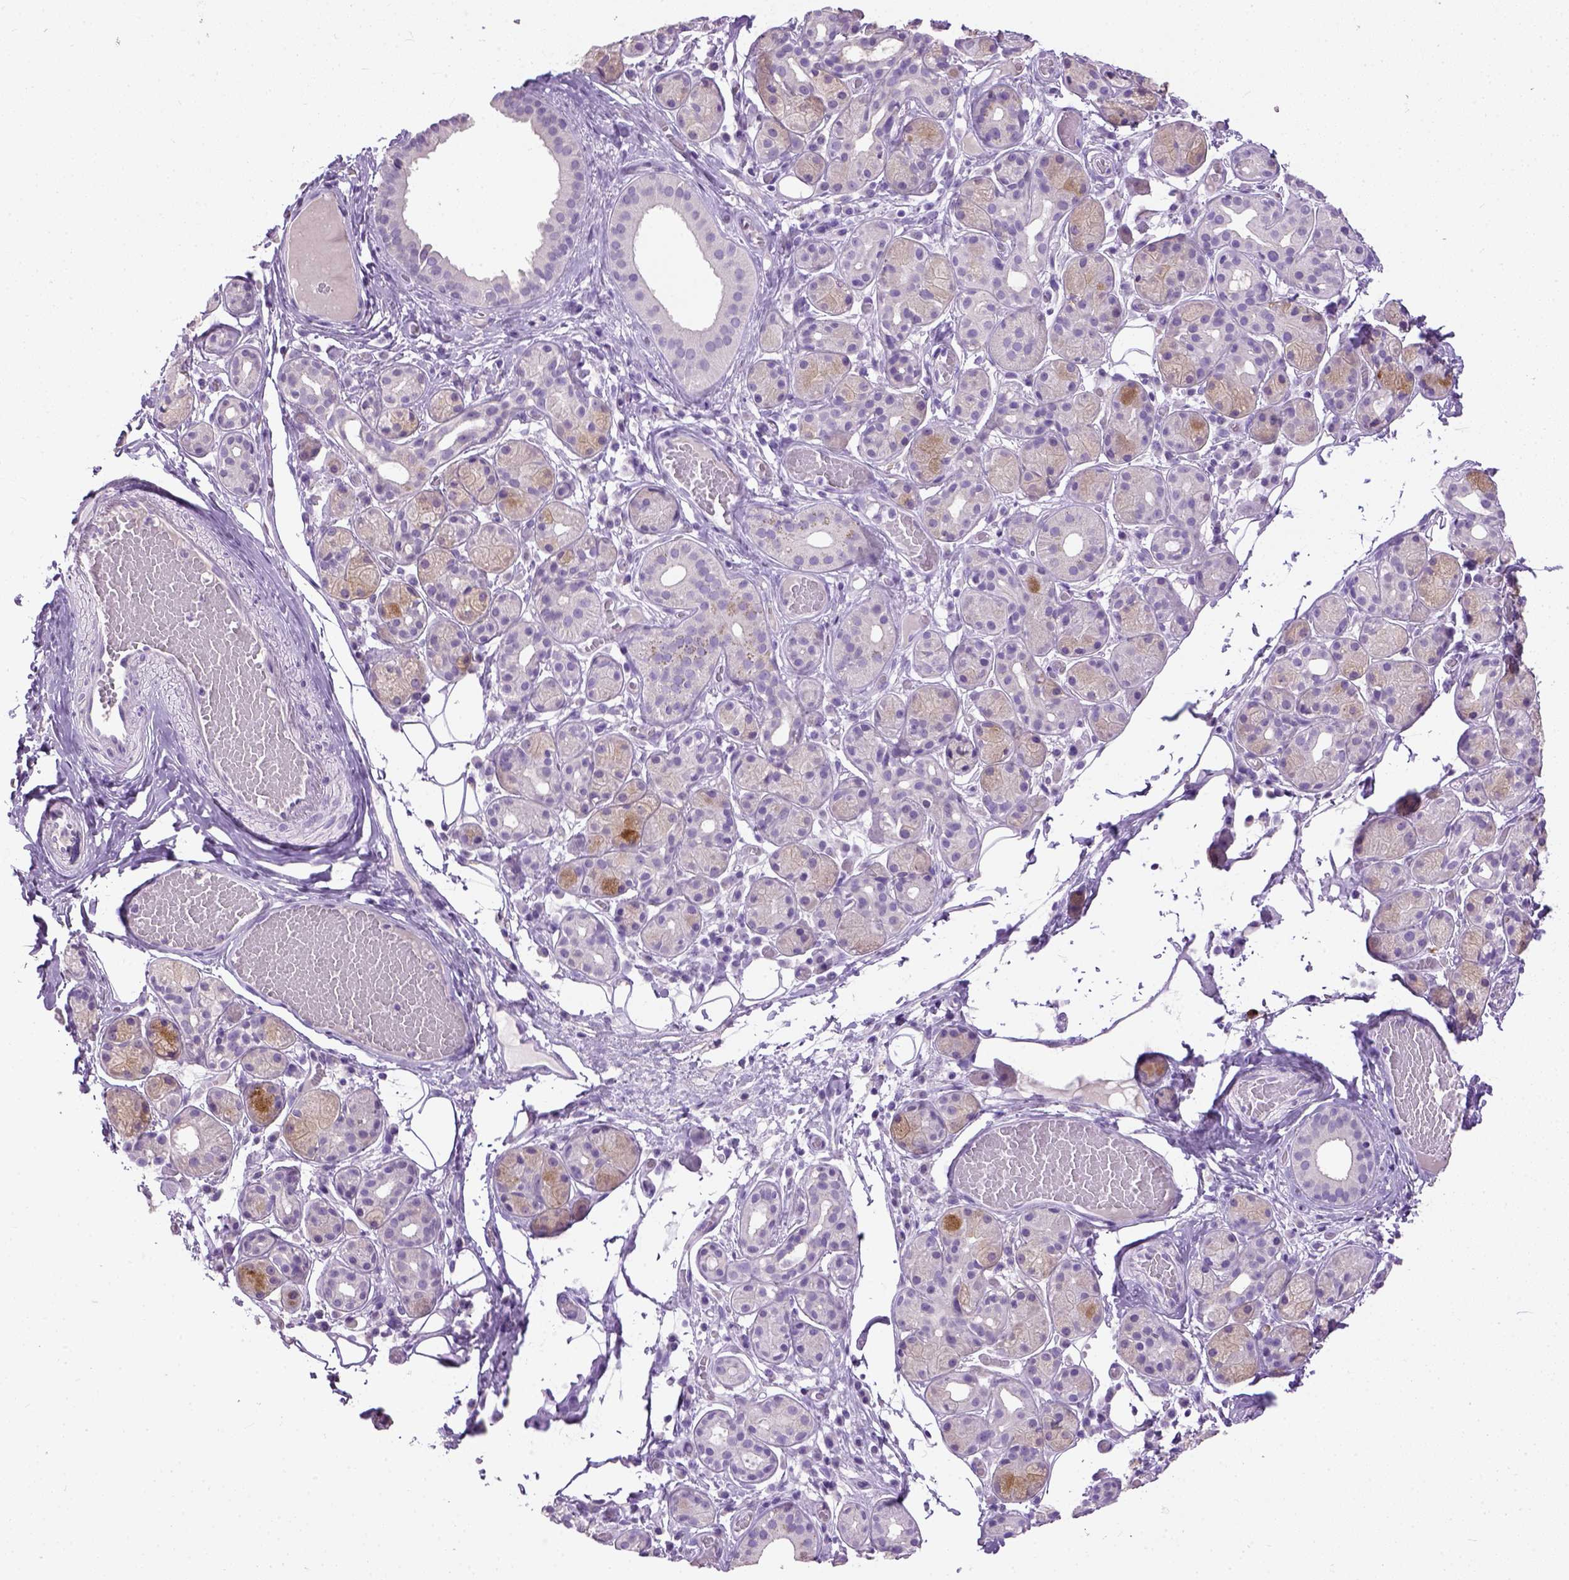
{"staining": {"intensity": "weak", "quantity": "<25%", "location": "cytoplasmic/membranous"}, "tissue": "salivary gland", "cell_type": "Glandular cells", "image_type": "normal", "snomed": [{"axis": "morphology", "description": "Normal tissue, NOS"}, {"axis": "topography", "description": "Salivary gland"}, {"axis": "topography", "description": "Peripheral nerve tissue"}], "caption": "DAB (3,3'-diaminobenzidine) immunohistochemical staining of unremarkable human salivary gland exhibits no significant staining in glandular cells. The staining was performed using DAB to visualize the protein expression in brown, while the nuclei were stained in blue with hematoxylin (Magnification: 20x).", "gene": "CYP24A1", "patient": {"sex": "male", "age": 71}}